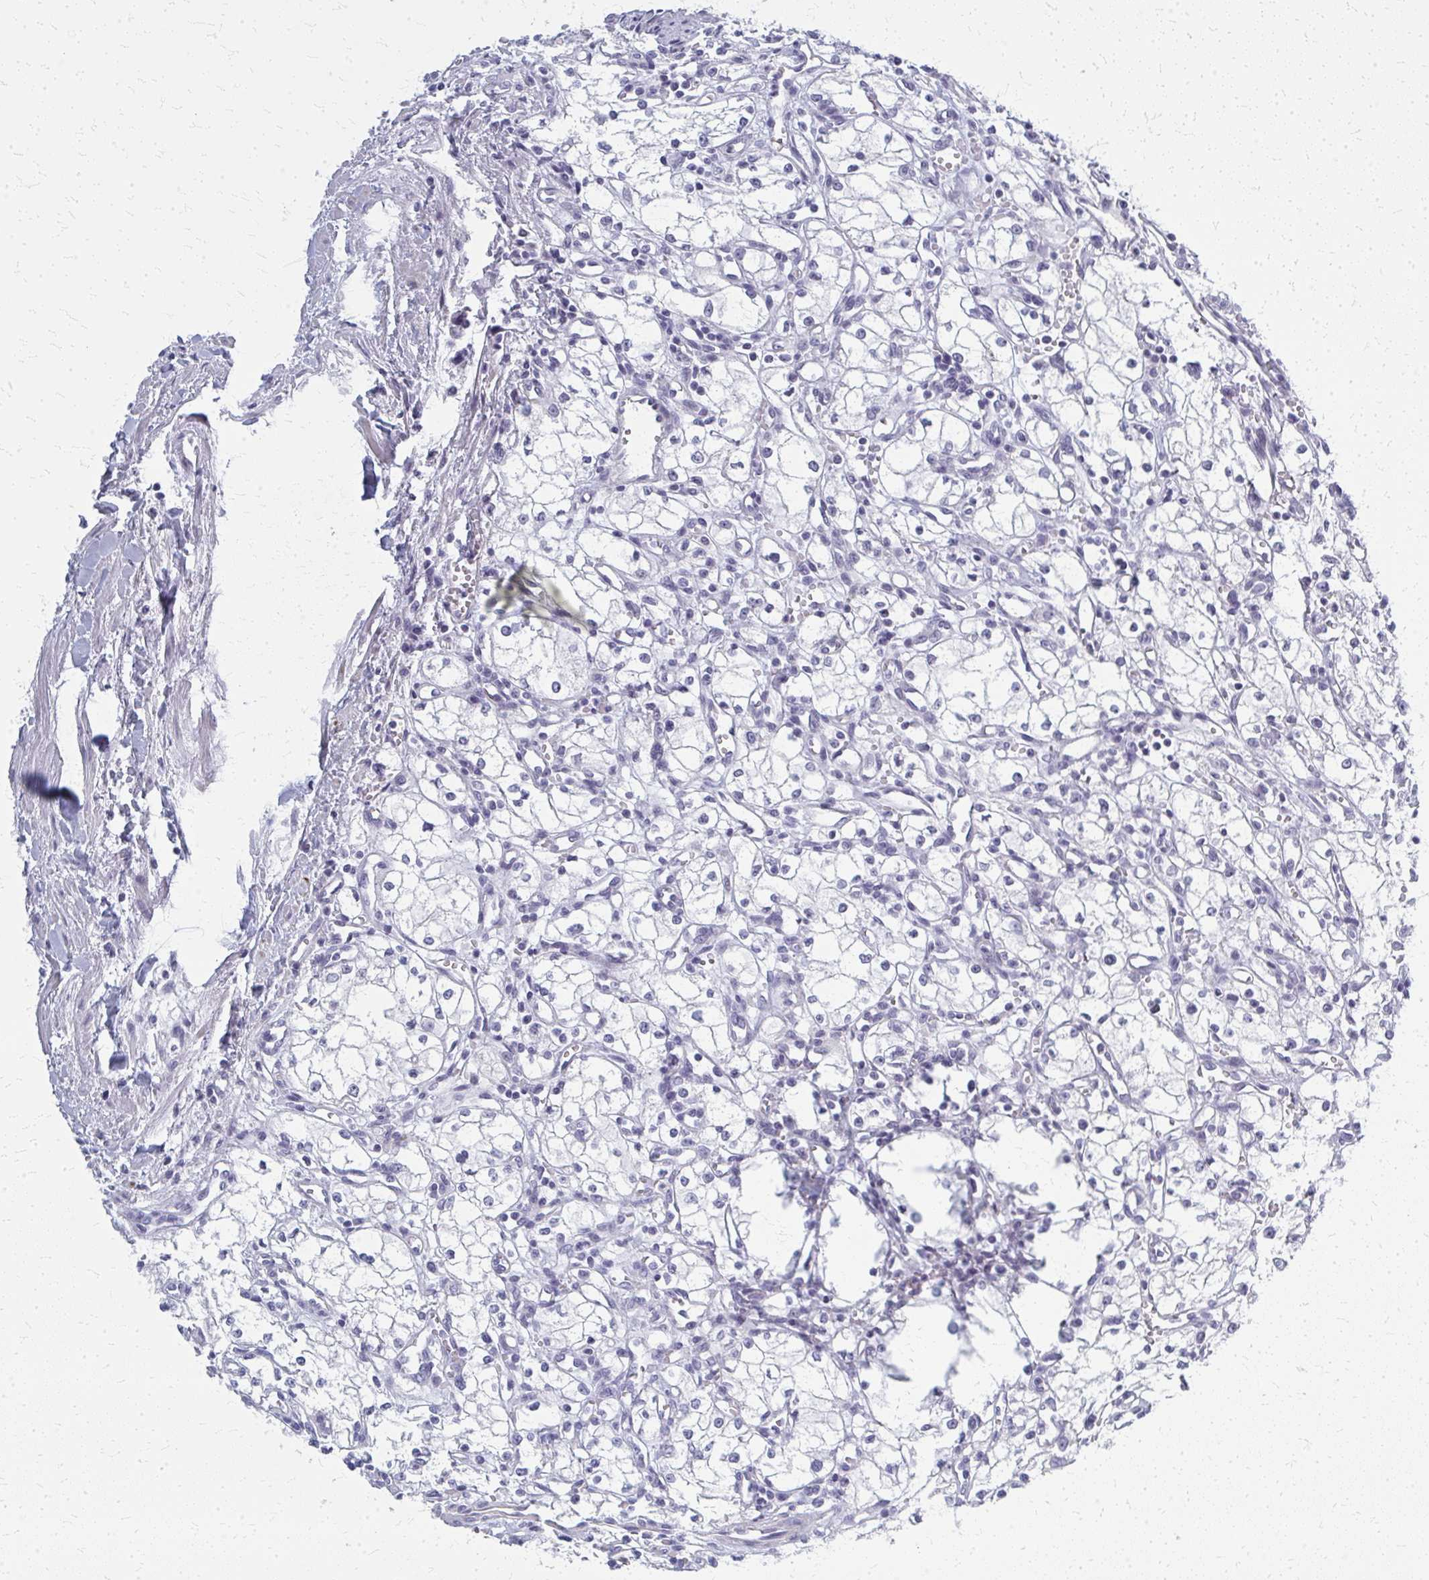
{"staining": {"intensity": "negative", "quantity": "none", "location": "none"}, "tissue": "renal cancer", "cell_type": "Tumor cells", "image_type": "cancer", "snomed": [{"axis": "morphology", "description": "Adenocarcinoma, NOS"}, {"axis": "topography", "description": "Kidney"}], "caption": "Immunohistochemistry of human renal cancer demonstrates no staining in tumor cells.", "gene": "CASQ2", "patient": {"sex": "male", "age": 59}}